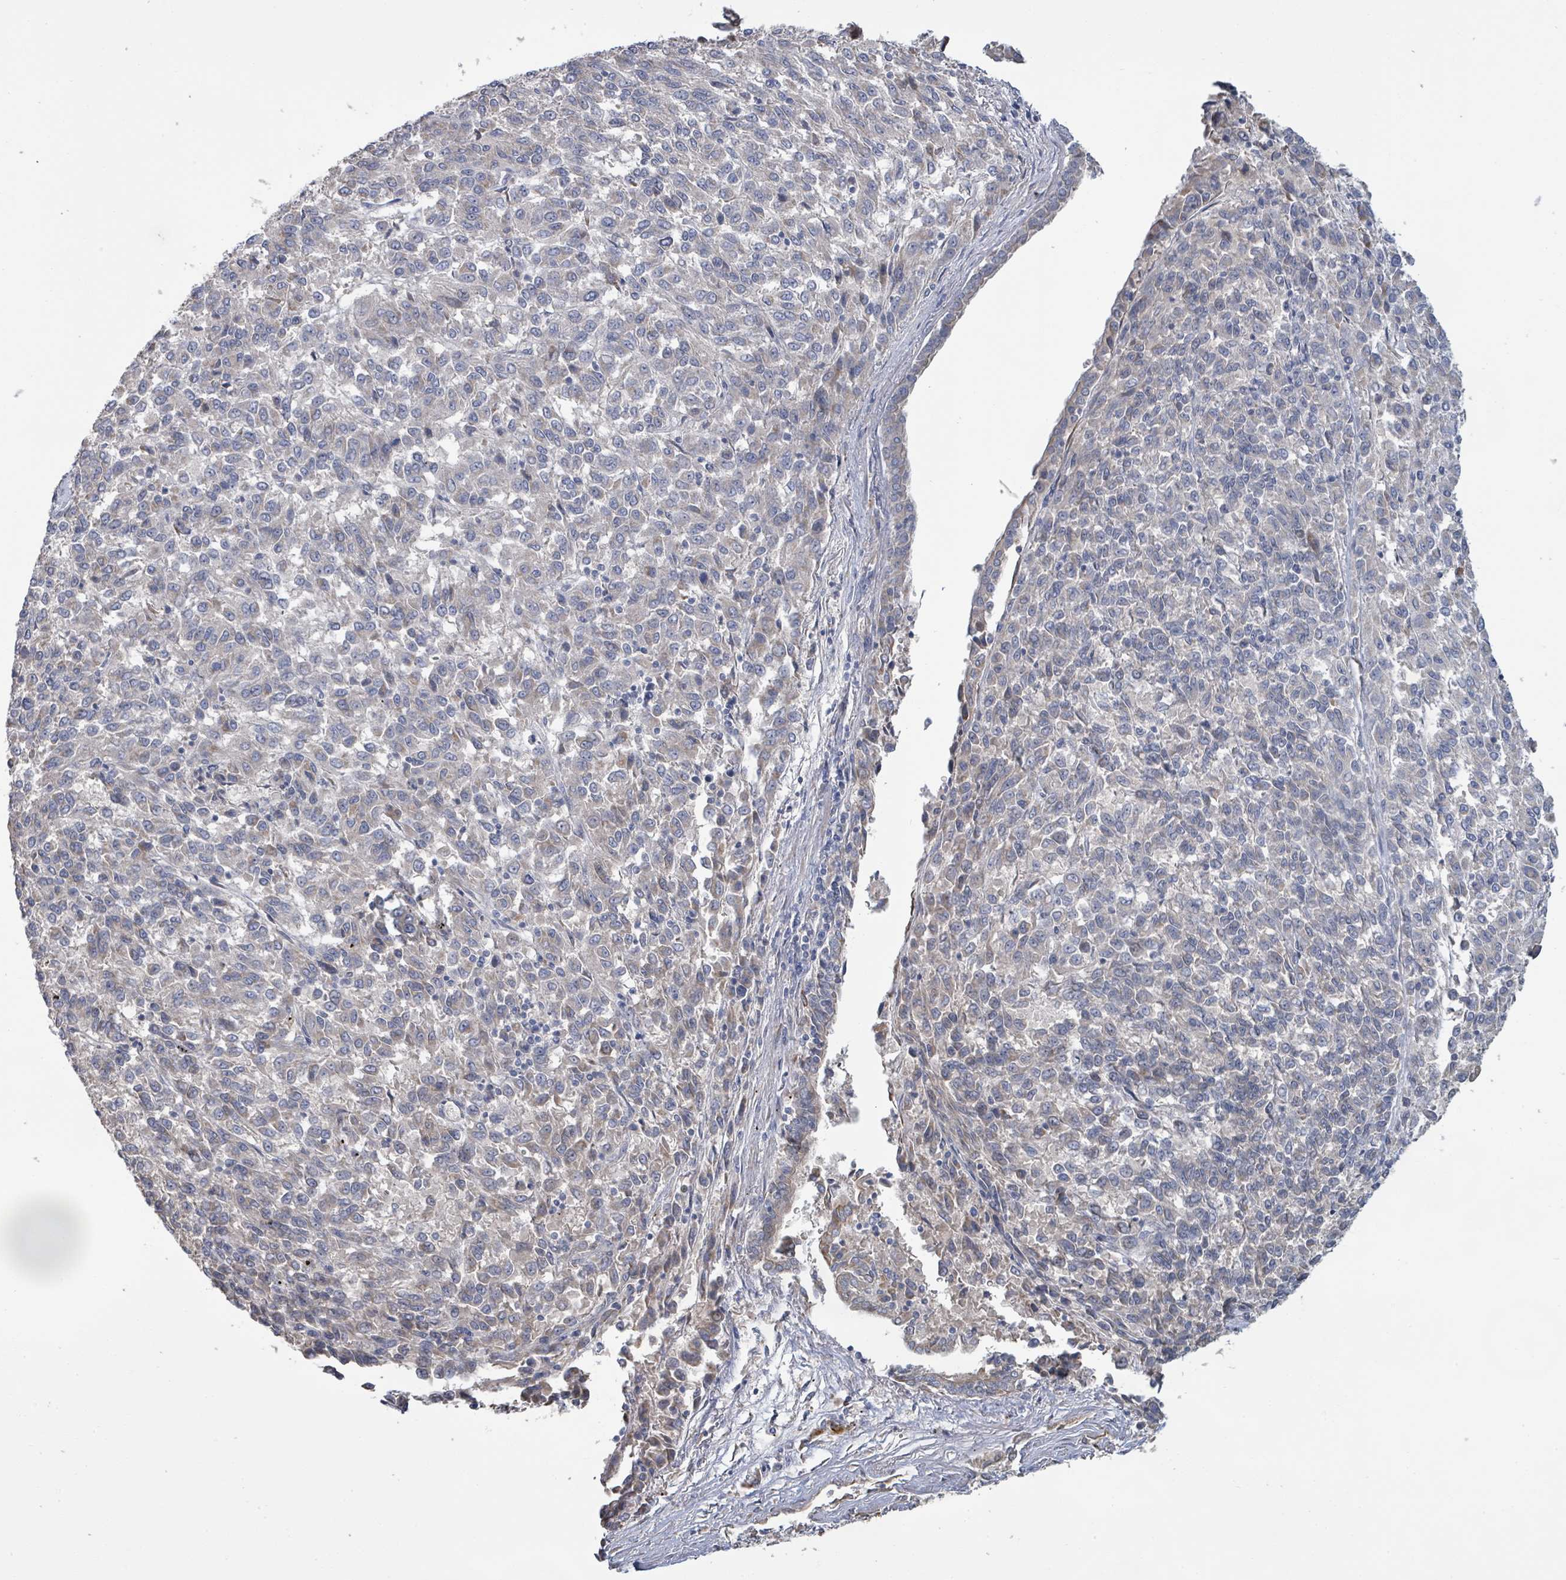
{"staining": {"intensity": "weak", "quantity": "<25%", "location": "cytoplasmic/membranous"}, "tissue": "melanoma", "cell_type": "Tumor cells", "image_type": "cancer", "snomed": [{"axis": "morphology", "description": "Malignant melanoma, Metastatic site"}, {"axis": "topography", "description": "Lung"}], "caption": "A micrograph of malignant melanoma (metastatic site) stained for a protein exhibits no brown staining in tumor cells.", "gene": "KCNS2", "patient": {"sex": "male", "age": 64}}